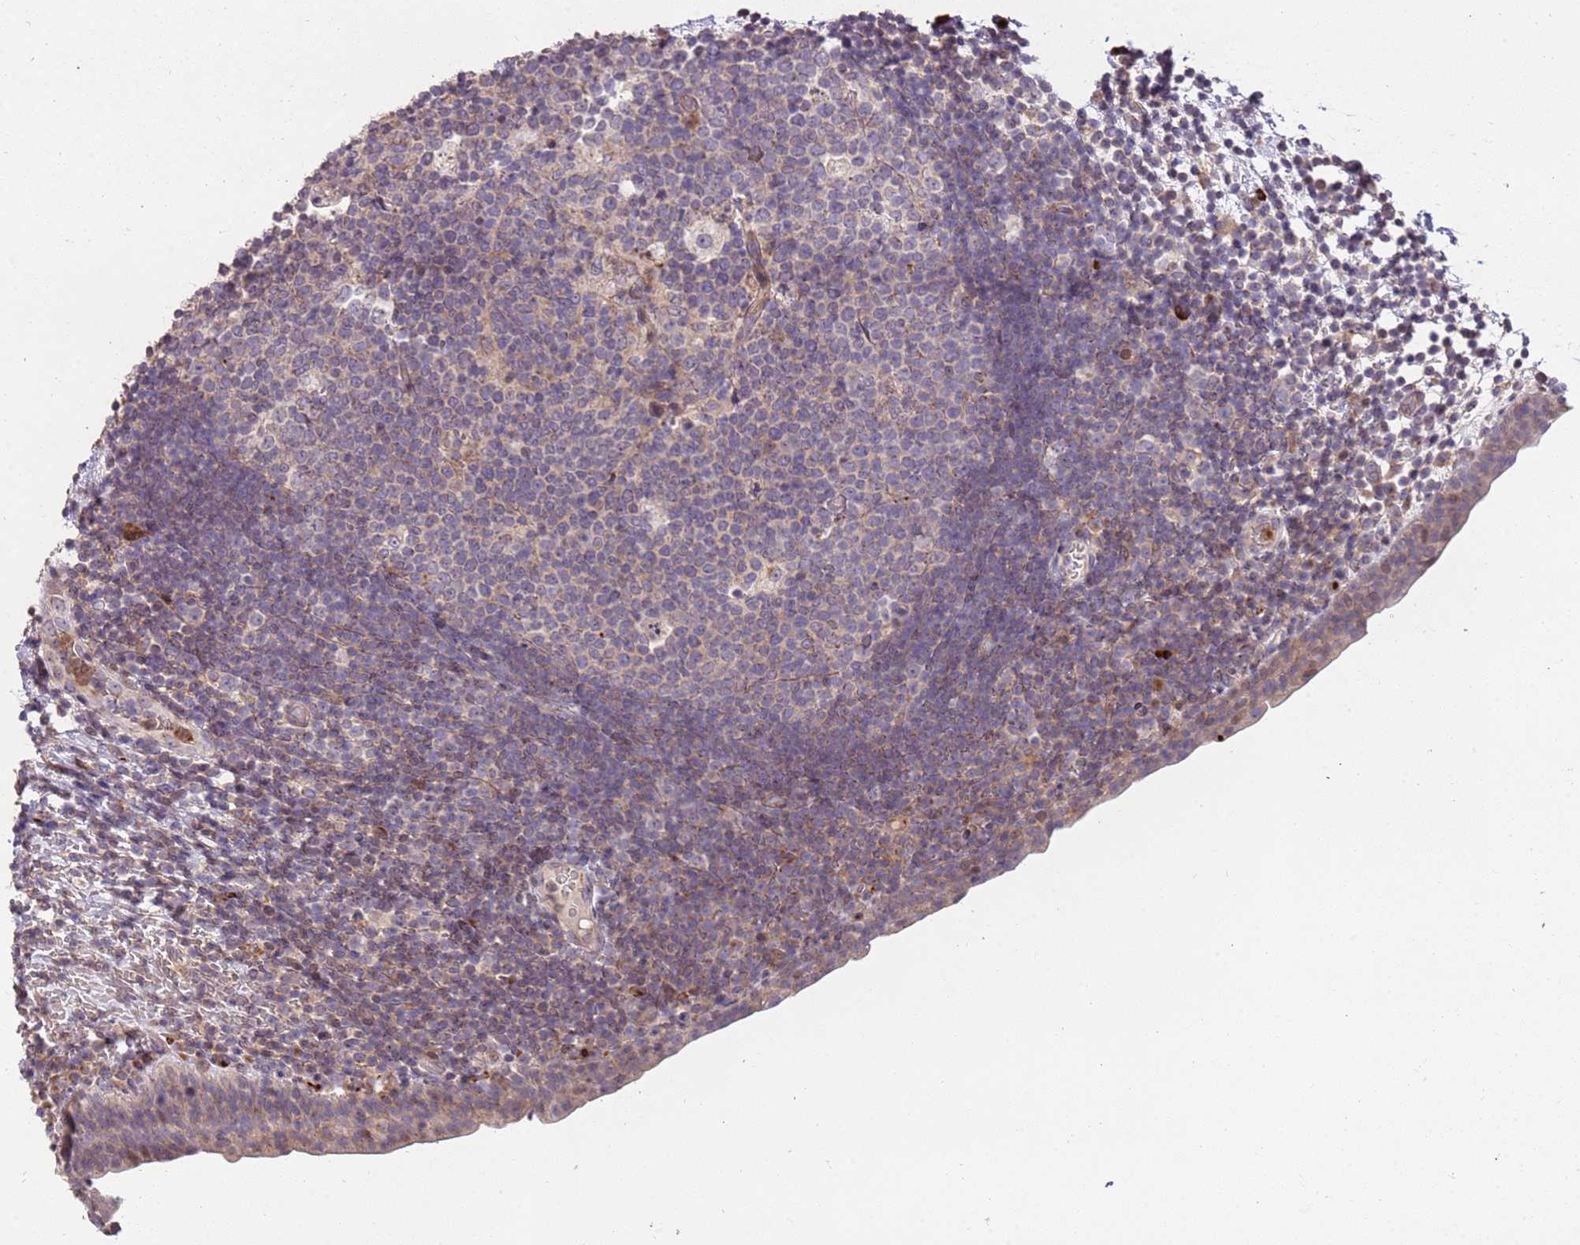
{"staining": {"intensity": "weak", "quantity": "<25%", "location": "cytoplasmic/membranous,nuclear"}, "tissue": "urinary bladder", "cell_type": "Urothelial cells", "image_type": "normal", "snomed": [{"axis": "morphology", "description": "Normal tissue, NOS"}, {"axis": "topography", "description": "Urinary bladder"}], "caption": "Protein analysis of normal urinary bladder shows no significant staining in urothelial cells. (Stains: DAB IHC with hematoxylin counter stain, Microscopy: brightfield microscopy at high magnification).", "gene": "SLC16A4", "patient": {"sex": "male", "age": 83}}